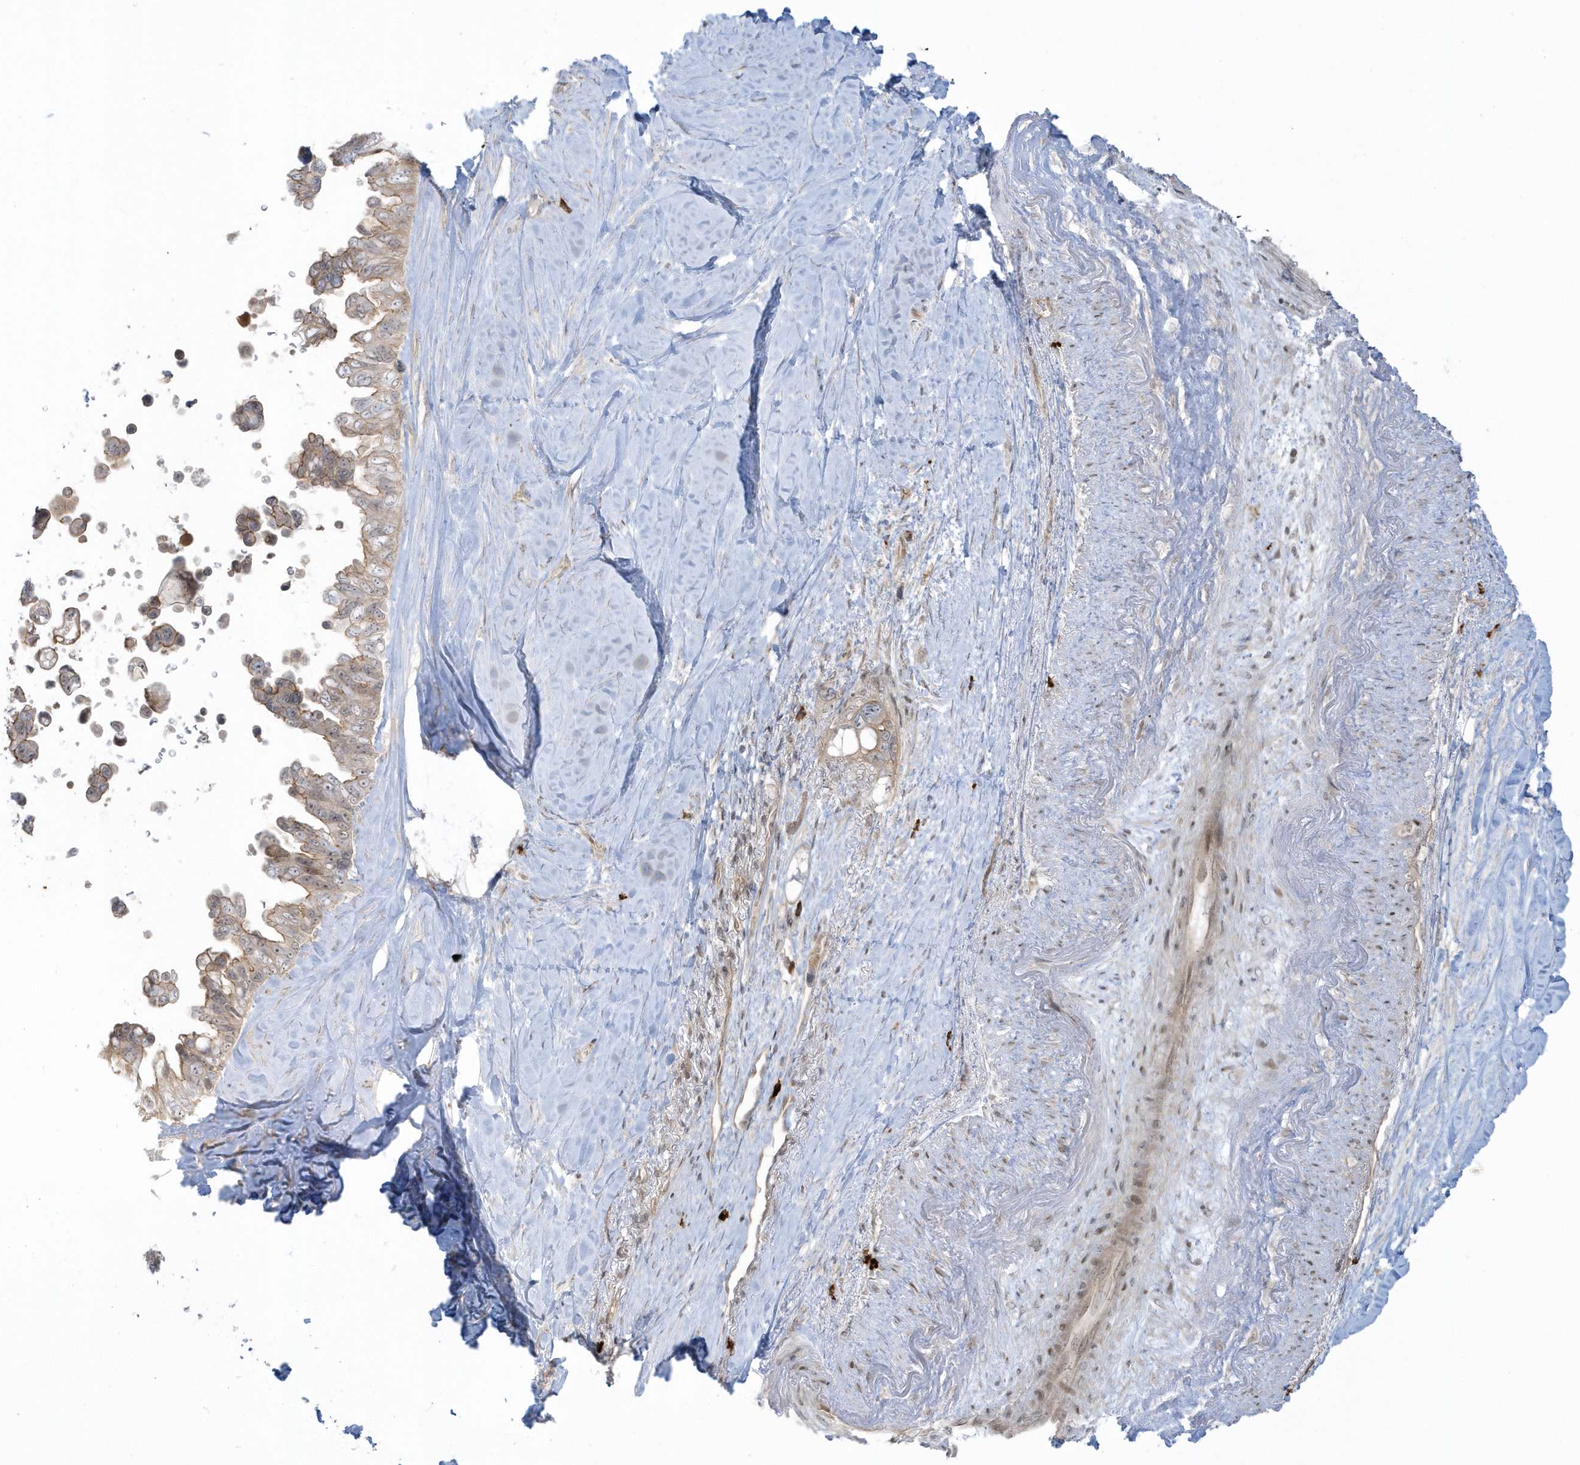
{"staining": {"intensity": "weak", "quantity": "25%-75%", "location": "cytoplasmic/membranous"}, "tissue": "pancreatic cancer", "cell_type": "Tumor cells", "image_type": "cancer", "snomed": [{"axis": "morphology", "description": "Adenocarcinoma, NOS"}, {"axis": "topography", "description": "Pancreas"}], "caption": "Immunohistochemical staining of pancreatic cancer displays weak cytoplasmic/membranous protein positivity in approximately 25%-75% of tumor cells.", "gene": "PPP1R7", "patient": {"sex": "female", "age": 72}}